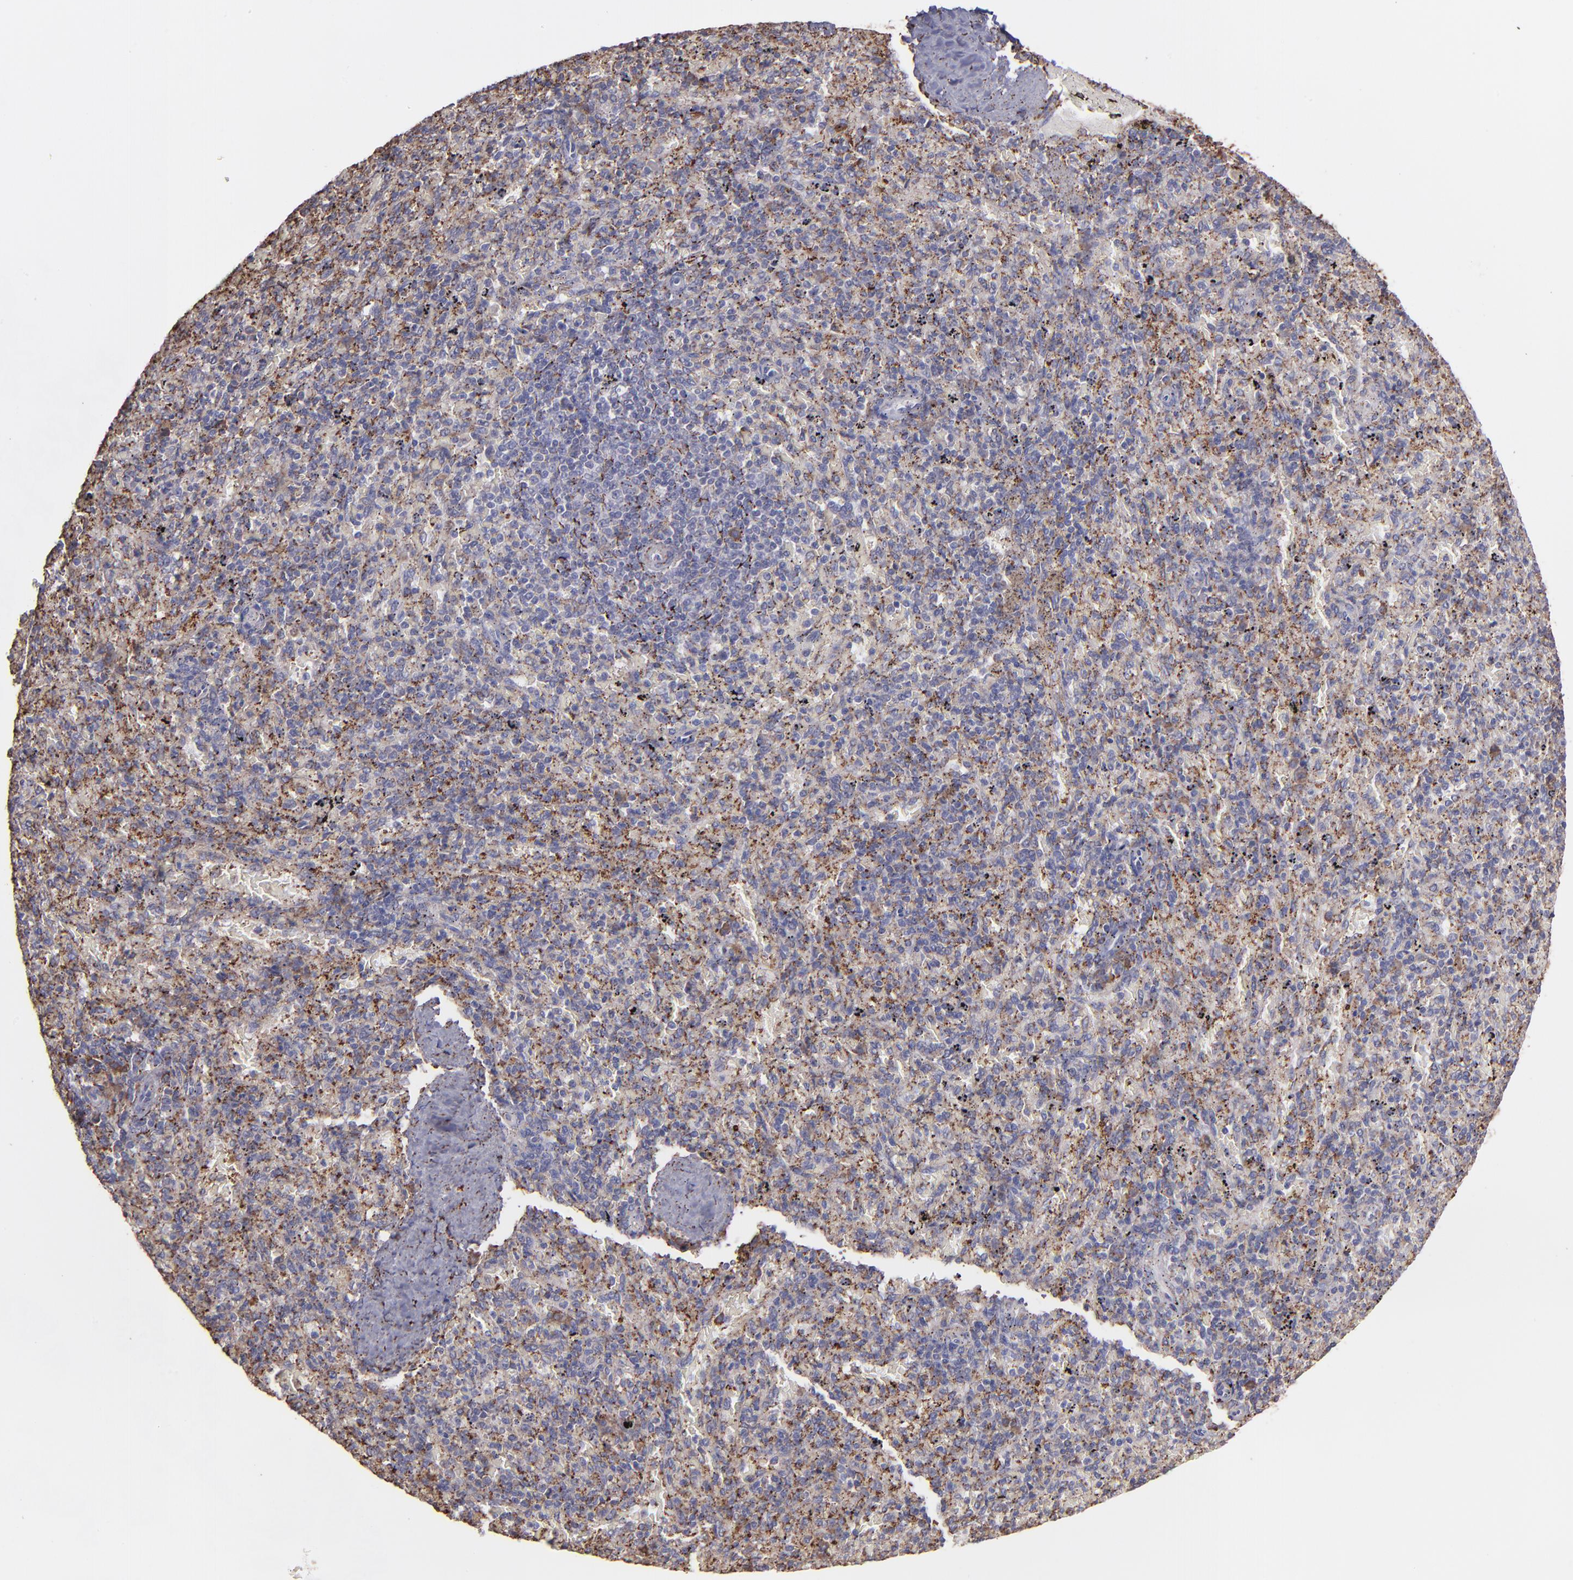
{"staining": {"intensity": "moderate", "quantity": "<25%", "location": "cytoplasmic/membranous"}, "tissue": "spleen", "cell_type": "Cells in red pulp", "image_type": "normal", "snomed": [{"axis": "morphology", "description": "Normal tissue, NOS"}, {"axis": "topography", "description": "Spleen"}], "caption": "Spleen stained with a brown dye reveals moderate cytoplasmic/membranous positive positivity in about <25% of cells in red pulp.", "gene": "MAOB", "patient": {"sex": "female", "age": 43}}